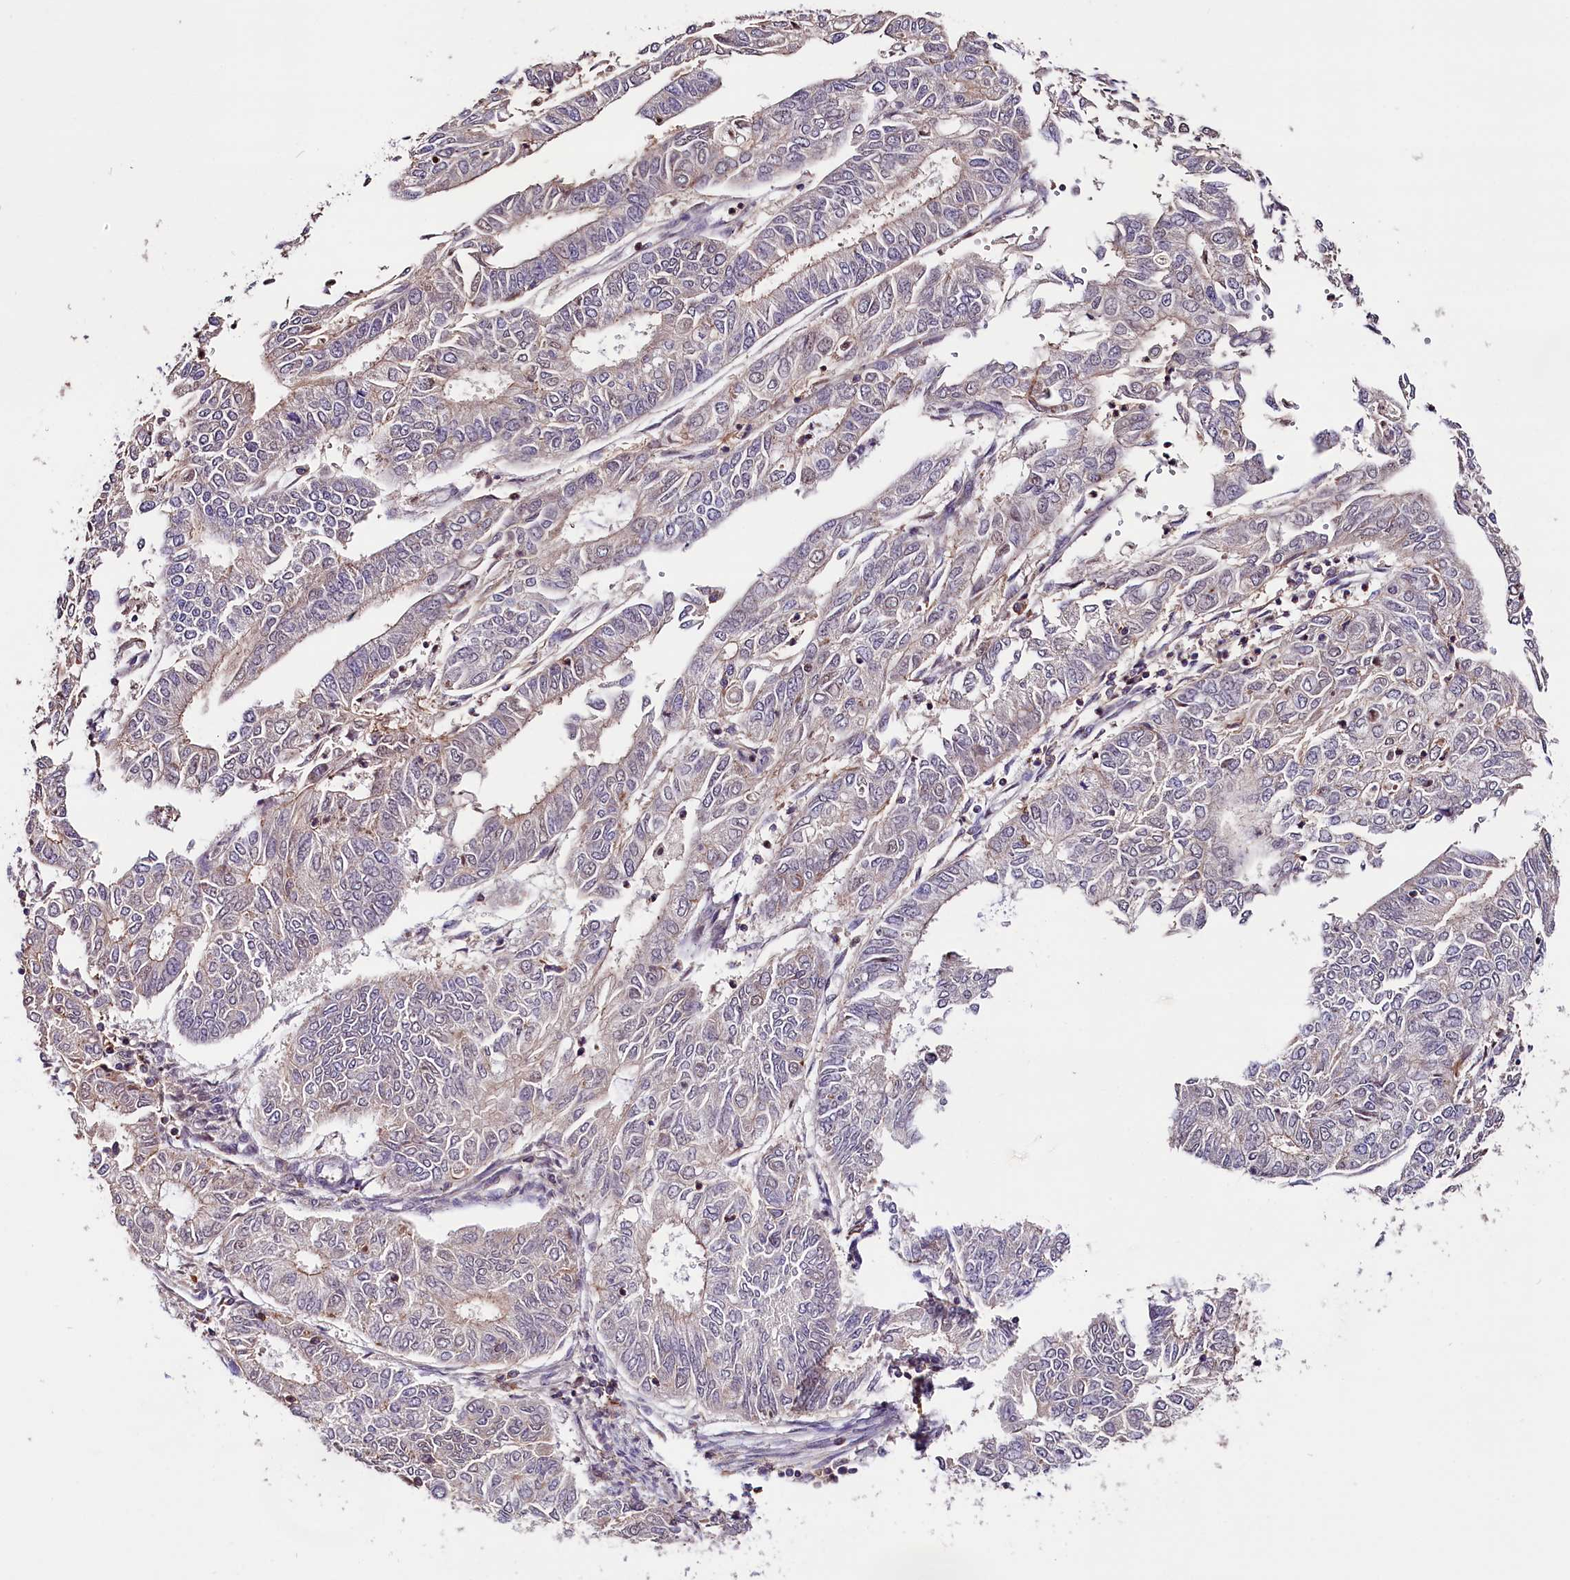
{"staining": {"intensity": "negative", "quantity": "none", "location": "none"}, "tissue": "endometrial cancer", "cell_type": "Tumor cells", "image_type": "cancer", "snomed": [{"axis": "morphology", "description": "Adenocarcinoma, NOS"}, {"axis": "topography", "description": "Endometrium"}], "caption": "Tumor cells are negative for brown protein staining in endometrial cancer. (DAB immunohistochemistry (IHC) visualized using brightfield microscopy, high magnification).", "gene": "SKIDA1", "patient": {"sex": "female", "age": 68}}